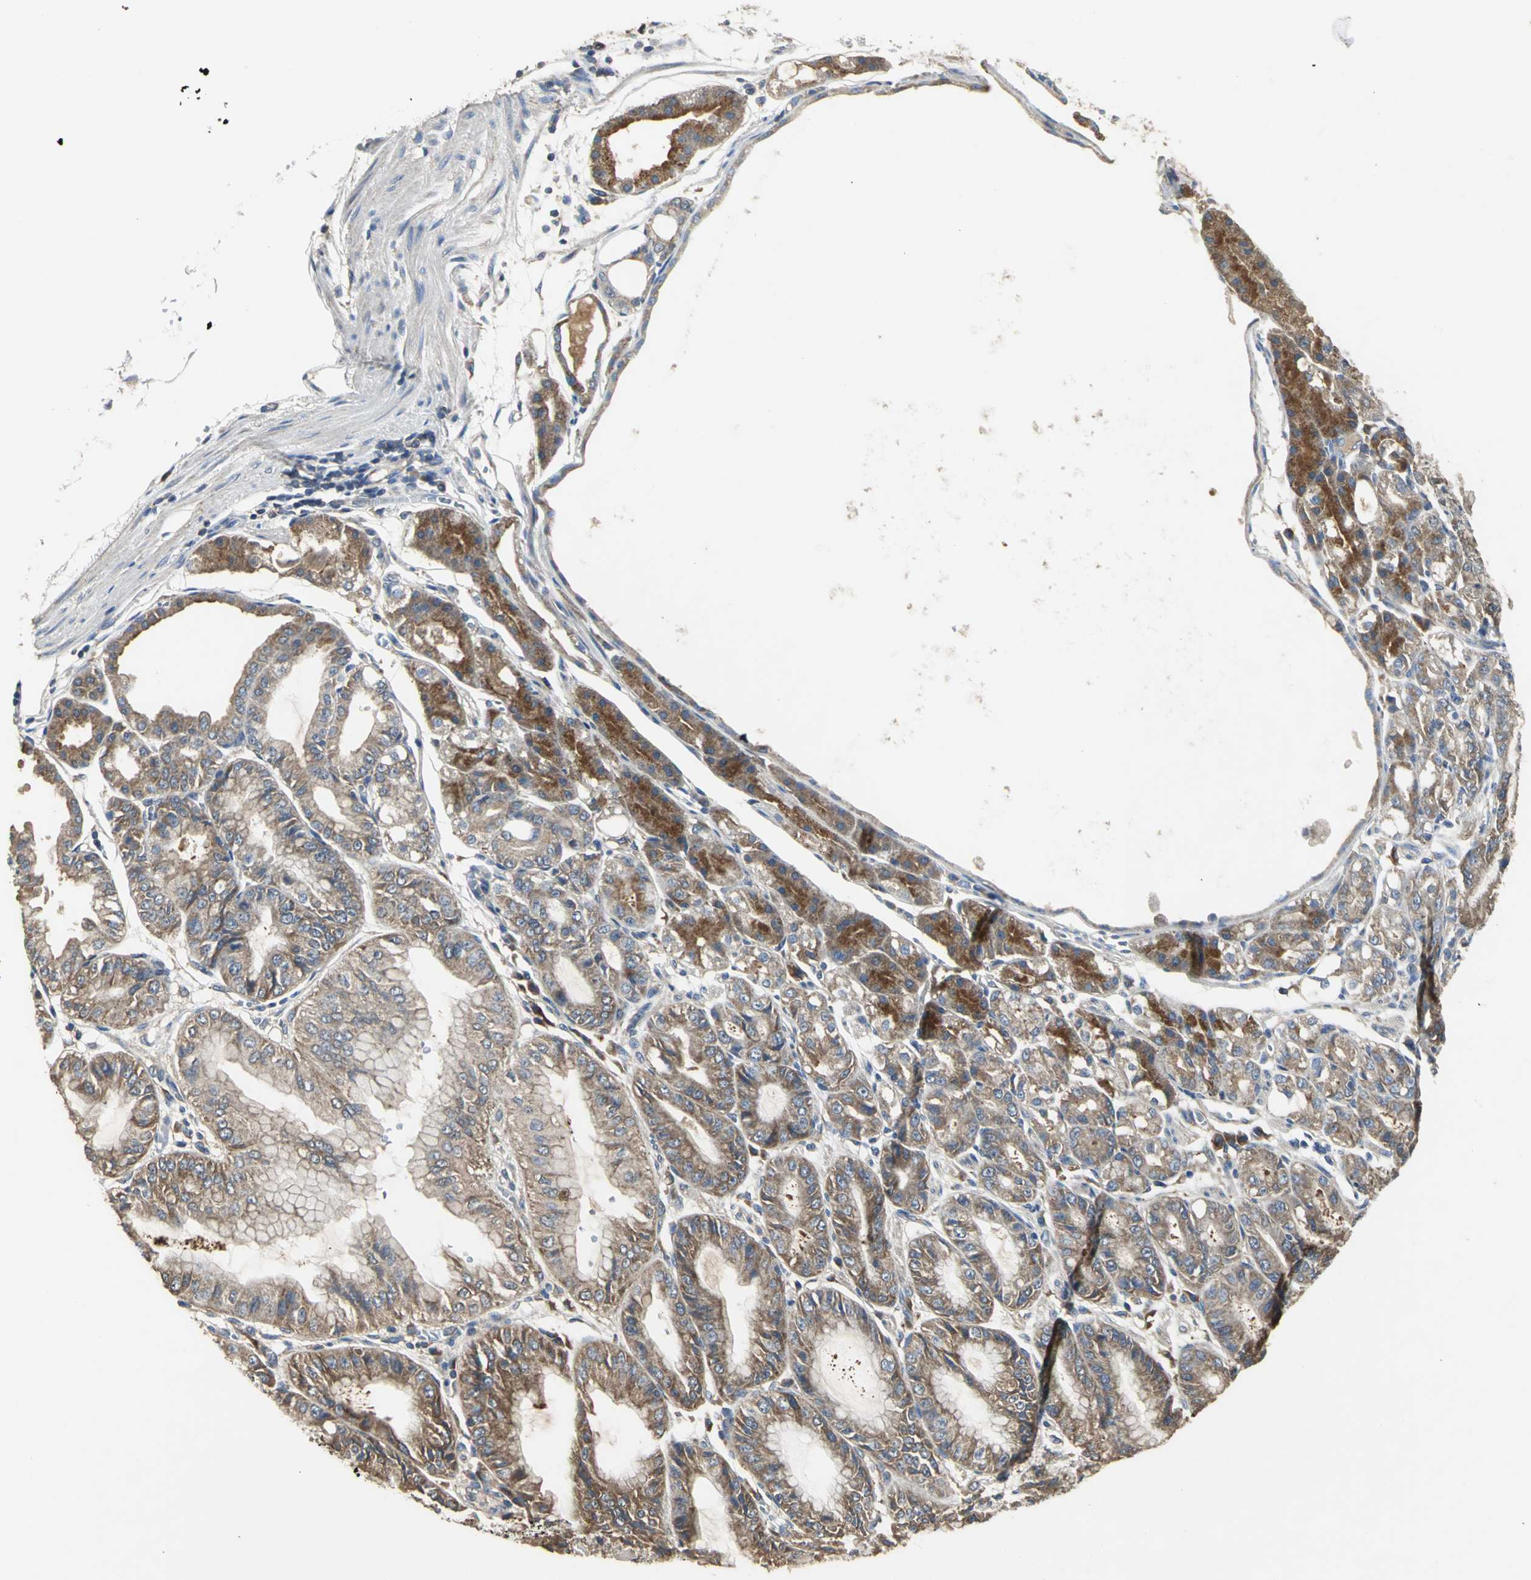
{"staining": {"intensity": "moderate", "quantity": ">75%", "location": "cytoplasmic/membranous"}, "tissue": "stomach", "cell_type": "Glandular cells", "image_type": "normal", "snomed": [{"axis": "morphology", "description": "Normal tissue, NOS"}, {"axis": "topography", "description": "Stomach, lower"}], "caption": "Unremarkable stomach was stained to show a protein in brown. There is medium levels of moderate cytoplasmic/membranous positivity in about >75% of glandular cells.", "gene": "IRF3", "patient": {"sex": "male", "age": 71}}